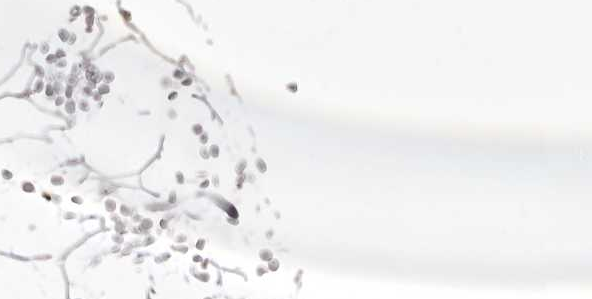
{"staining": {"intensity": "weak", "quantity": "25%-75%", "location": "cytoplasmic/membranous,nuclear"}, "tissue": "adipose tissue", "cell_type": "Adipocytes", "image_type": "normal", "snomed": [{"axis": "morphology", "description": "Normal tissue, NOS"}, {"axis": "topography", "description": "Breast"}], "caption": "A low amount of weak cytoplasmic/membranous,nuclear staining is seen in about 25%-75% of adipocytes in unremarkable adipose tissue. Immunohistochemistry (ihc) stains the protein of interest in brown and the nuclei are stained blue.", "gene": "RRM2B", "patient": {"sex": "female", "age": 23}}